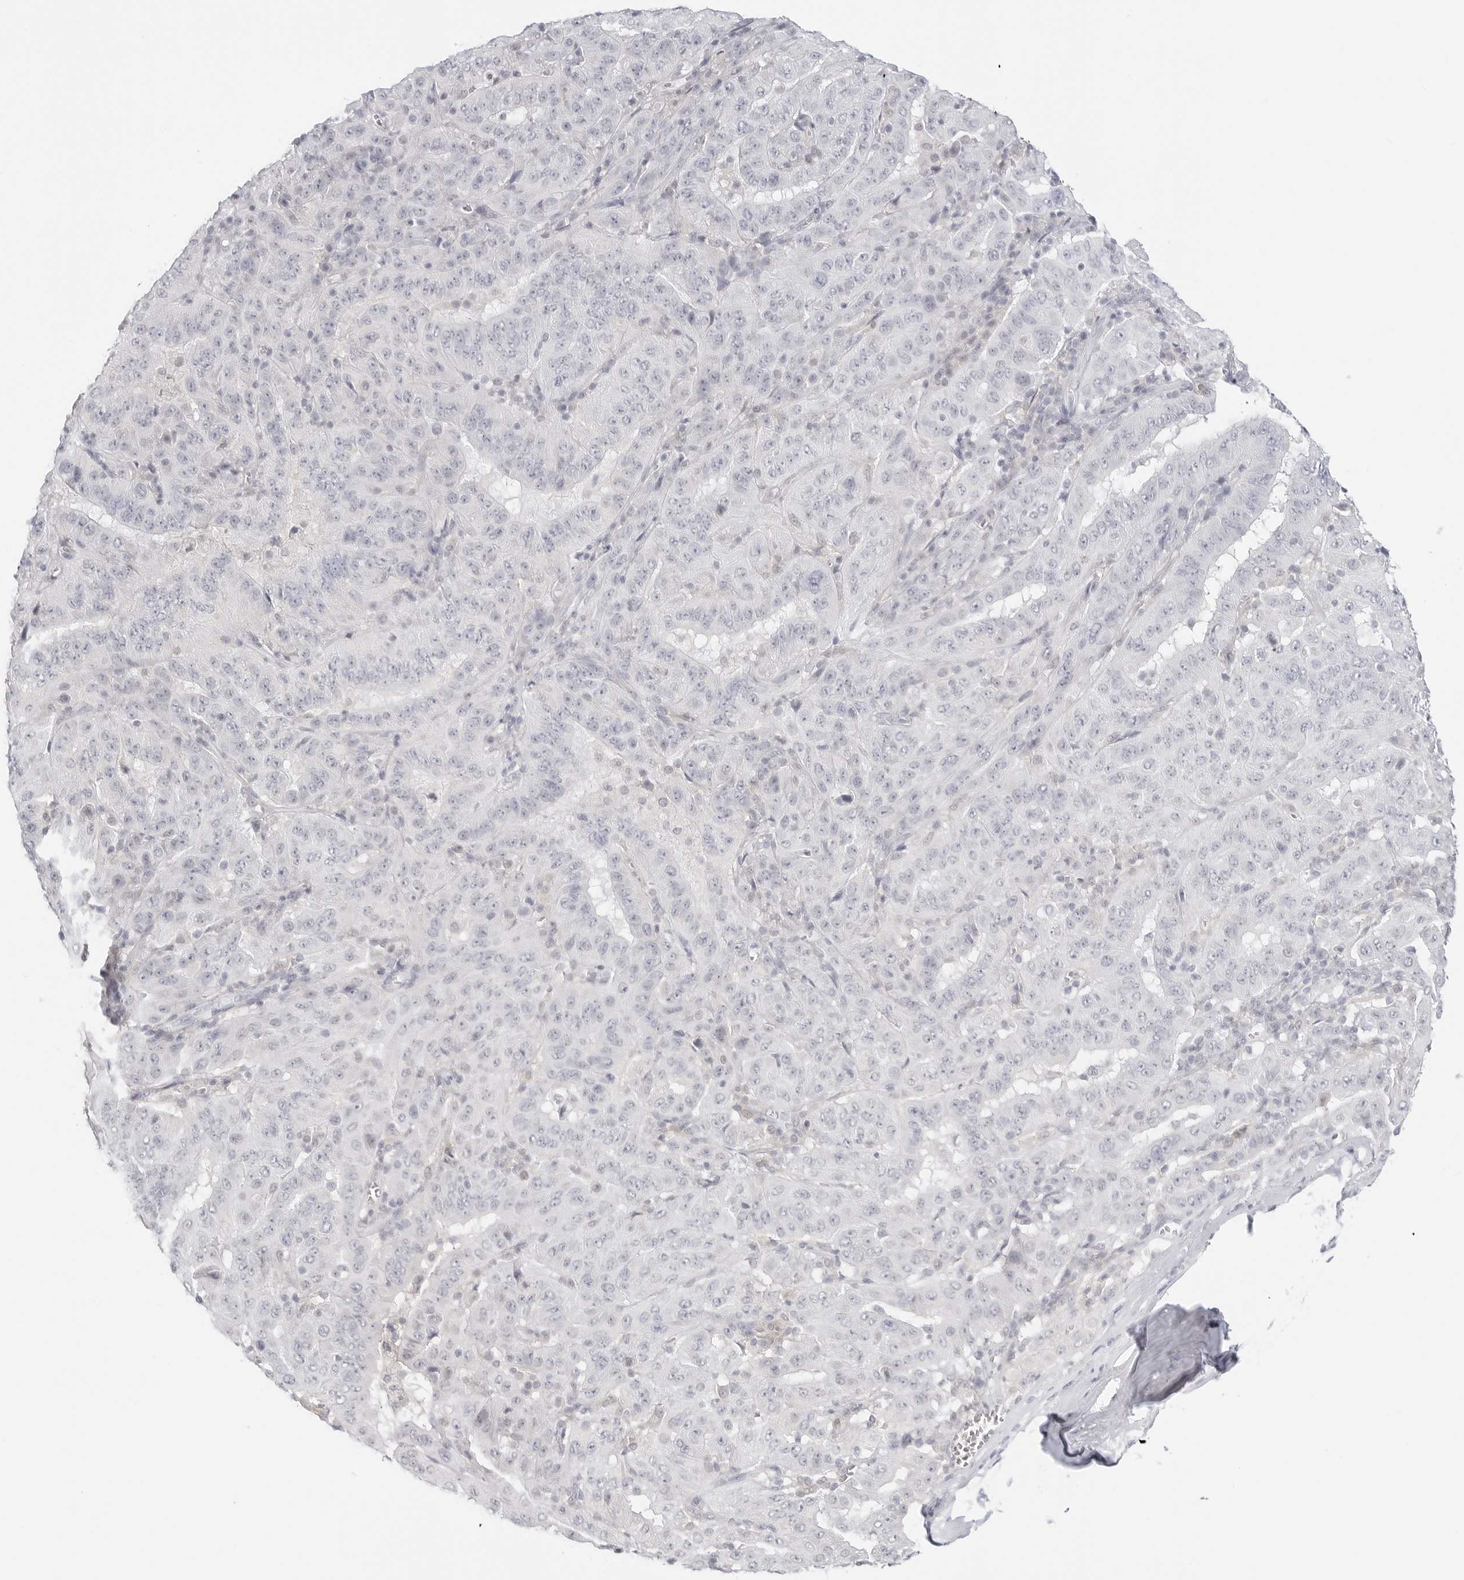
{"staining": {"intensity": "negative", "quantity": "none", "location": "none"}, "tissue": "pancreatic cancer", "cell_type": "Tumor cells", "image_type": "cancer", "snomed": [{"axis": "morphology", "description": "Adenocarcinoma, NOS"}, {"axis": "topography", "description": "Pancreas"}], "caption": "Human pancreatic cancer (adenocarcinoma) stained for a protein using immunohistochemistry exhibits no positivity in tumor cells.", "gene": "HMGCS2", "patient": {"sex": "male", "age": 63}}